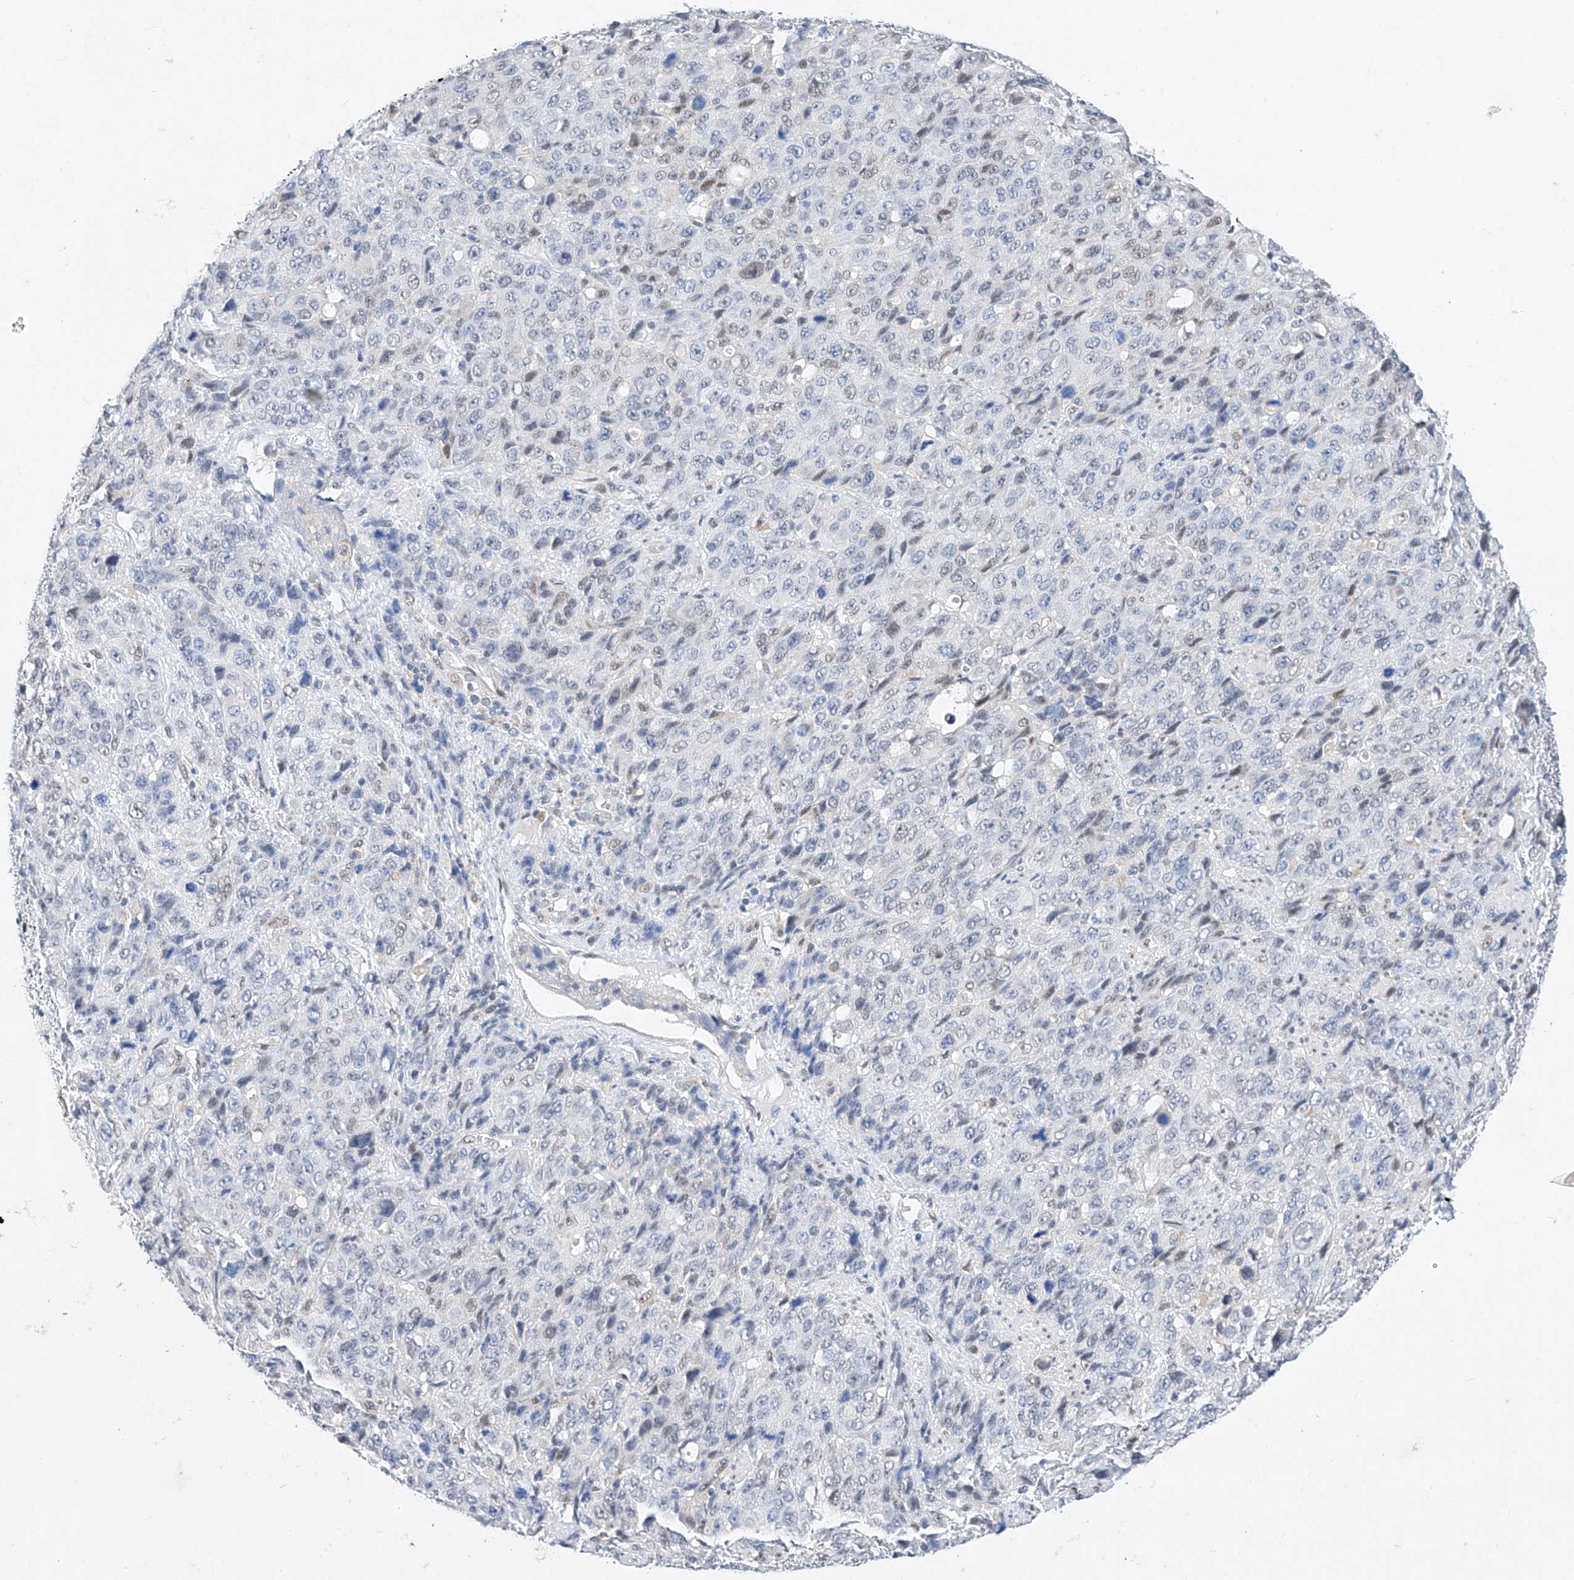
{"staining": {"intensity": "negative", "quantity": "none", "location": "none"}, "tissue": "stomach cancer", "cell_type": "Tumor cells", "image_type": "cancer", "snomed": [{"axis": "morphology", "description": "Adenocarcinoma, NOS"}, {"axis": "topography", "description": "Stomach"}], "caption": "Immunohistochemistry (IHC) histopathology image of human stomach cancer stained for a protein (brown), which shows no expression in tumor cells. Nuclei are stained in blue.", "gene": "KCNJ1", "patient": {"sex": "male", "age": 48}}